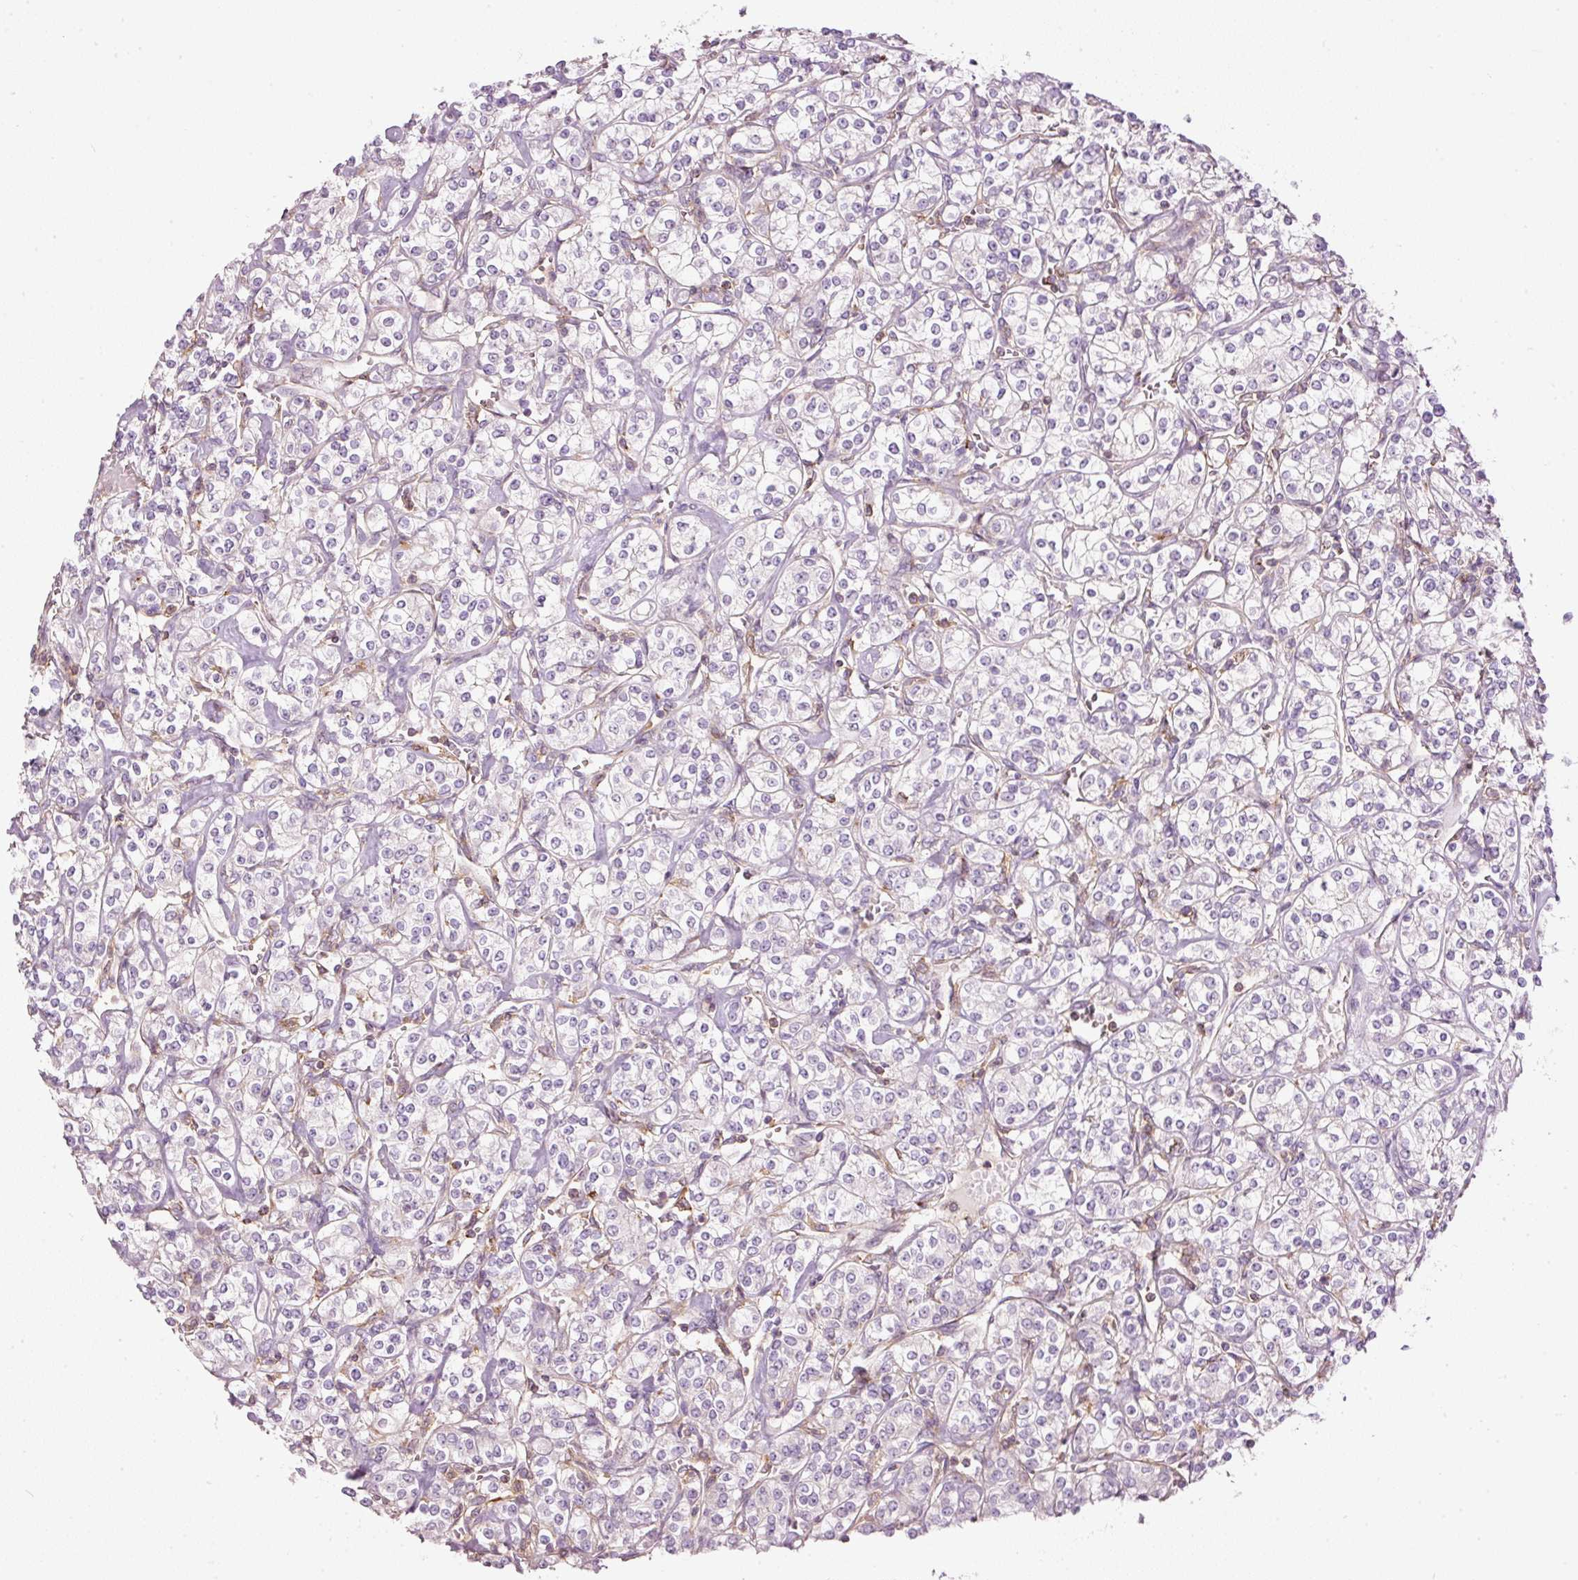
{"staining": {"intensity": "negative", "quantity": "none", "location": "none"}, "tissue": "renal cancer", "cell_type": "Tumor cells", "image_type": "cancer", "snomed": [{"axis": "morphology", "description": "Adenocarcinoma, NOS"}, {"axis": "topography", "description": "Kidney"}], "caption": "Histopathology image shows no protein staining in tumor cells of renal adenocarcinoma tissue. Nuclei are stained in blue.", "gene": "SIPA1", "patient": {"sex": "male", "age": 77}}